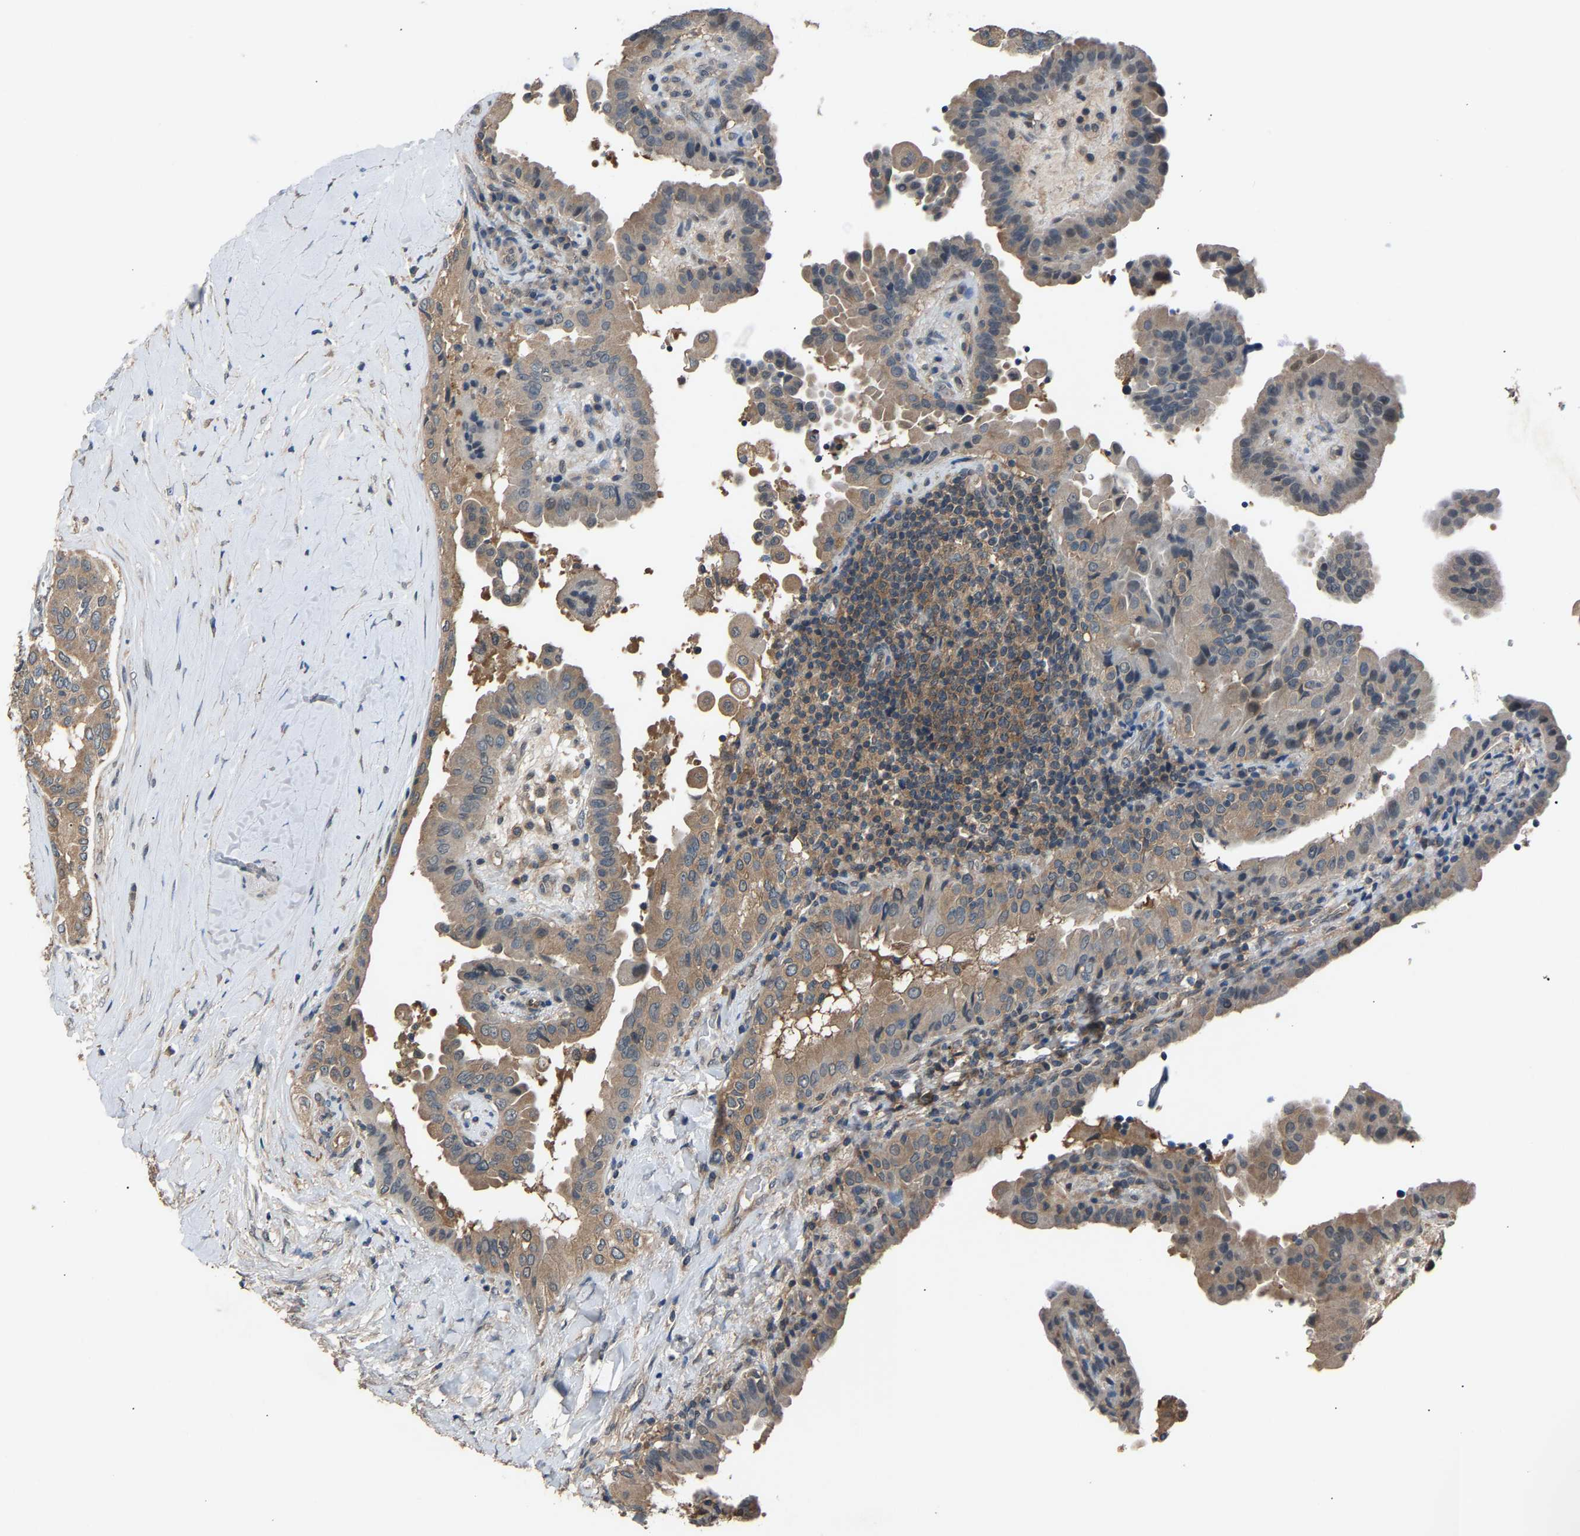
{"staining": {"intensity": "weak", "quantity": ">75%", "location": "cytoplasmic/membranous"}, "tissue": "thyroid cancer", "cell_type": "Tumor cells", "image_type": "cancer", "snomed": [{"axis": "morphology", "description": "Papillary adenocarcinoma, NOS"}, {"axis": "topography", "description": "Thyroid gland"}], "caption": "This is a histology image of IHC staining of papillary adenocarcinoma (thyroid), which shows weak positivity in the cytoplasmic/membranous of tumor cells.", "gene": "ABCC9", "patient": {"sex": "male", "age": 33}}